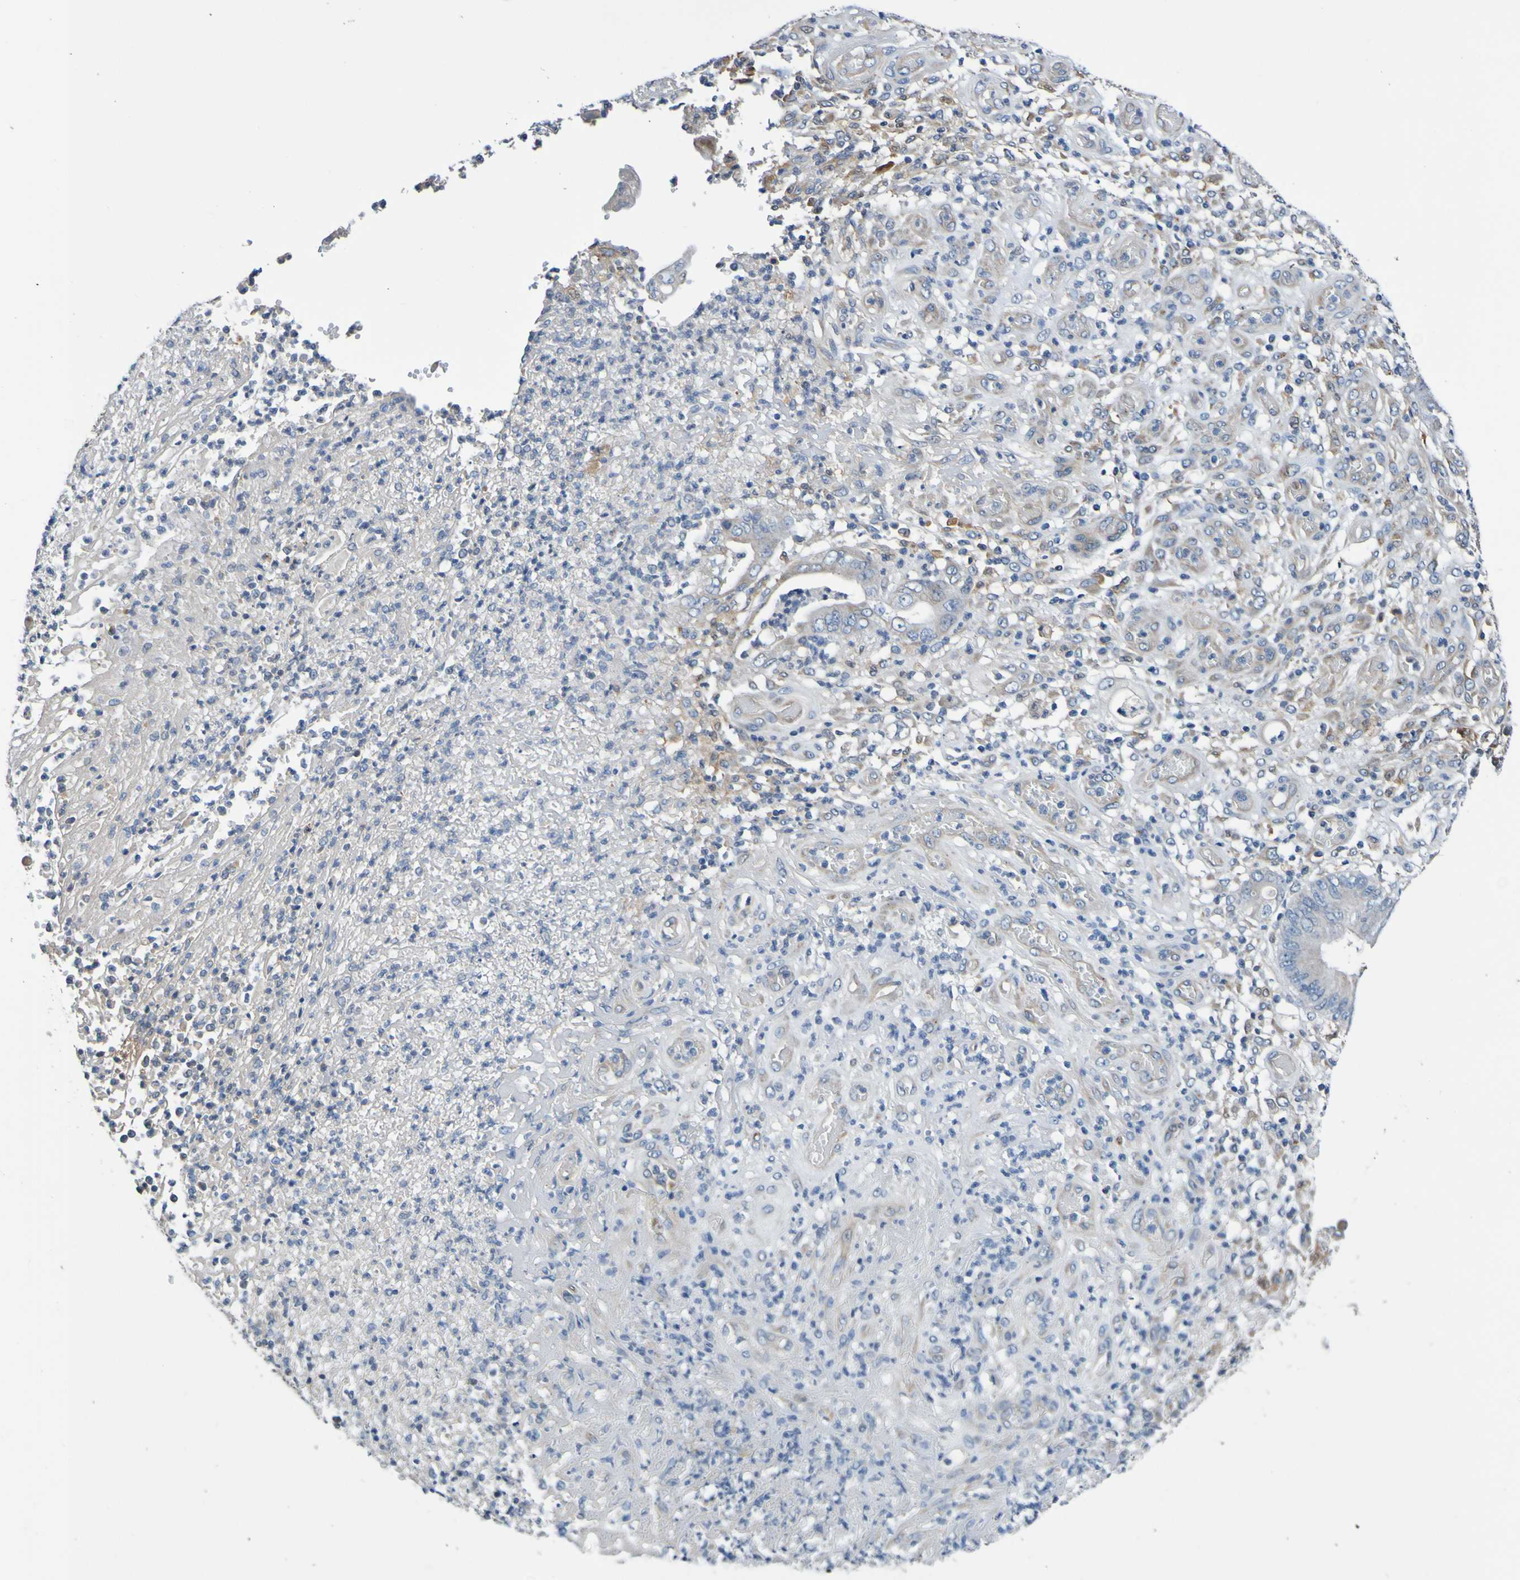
{"staining": {"intensity": "weak", "quantity": ">75%", "location": "cytoplasmic/membranous"}, "tissue": "stomach cancer", "cell_type": "Tumor cells", "image_type": "cancer", "snomed": [{"axis": "morphology", "description": "Adenocarcinoma, NOS"}, {"axis": "topography", "description": "Stomach"}], "caption": "Stomach adenocarcinoma stained for a protein (brown) exhibits weak cytoplasmic/membranous positive positivity in about >75% of tumor cells.", "gene": "METAP2", "patient": {"sex": "female", "age": 73}}